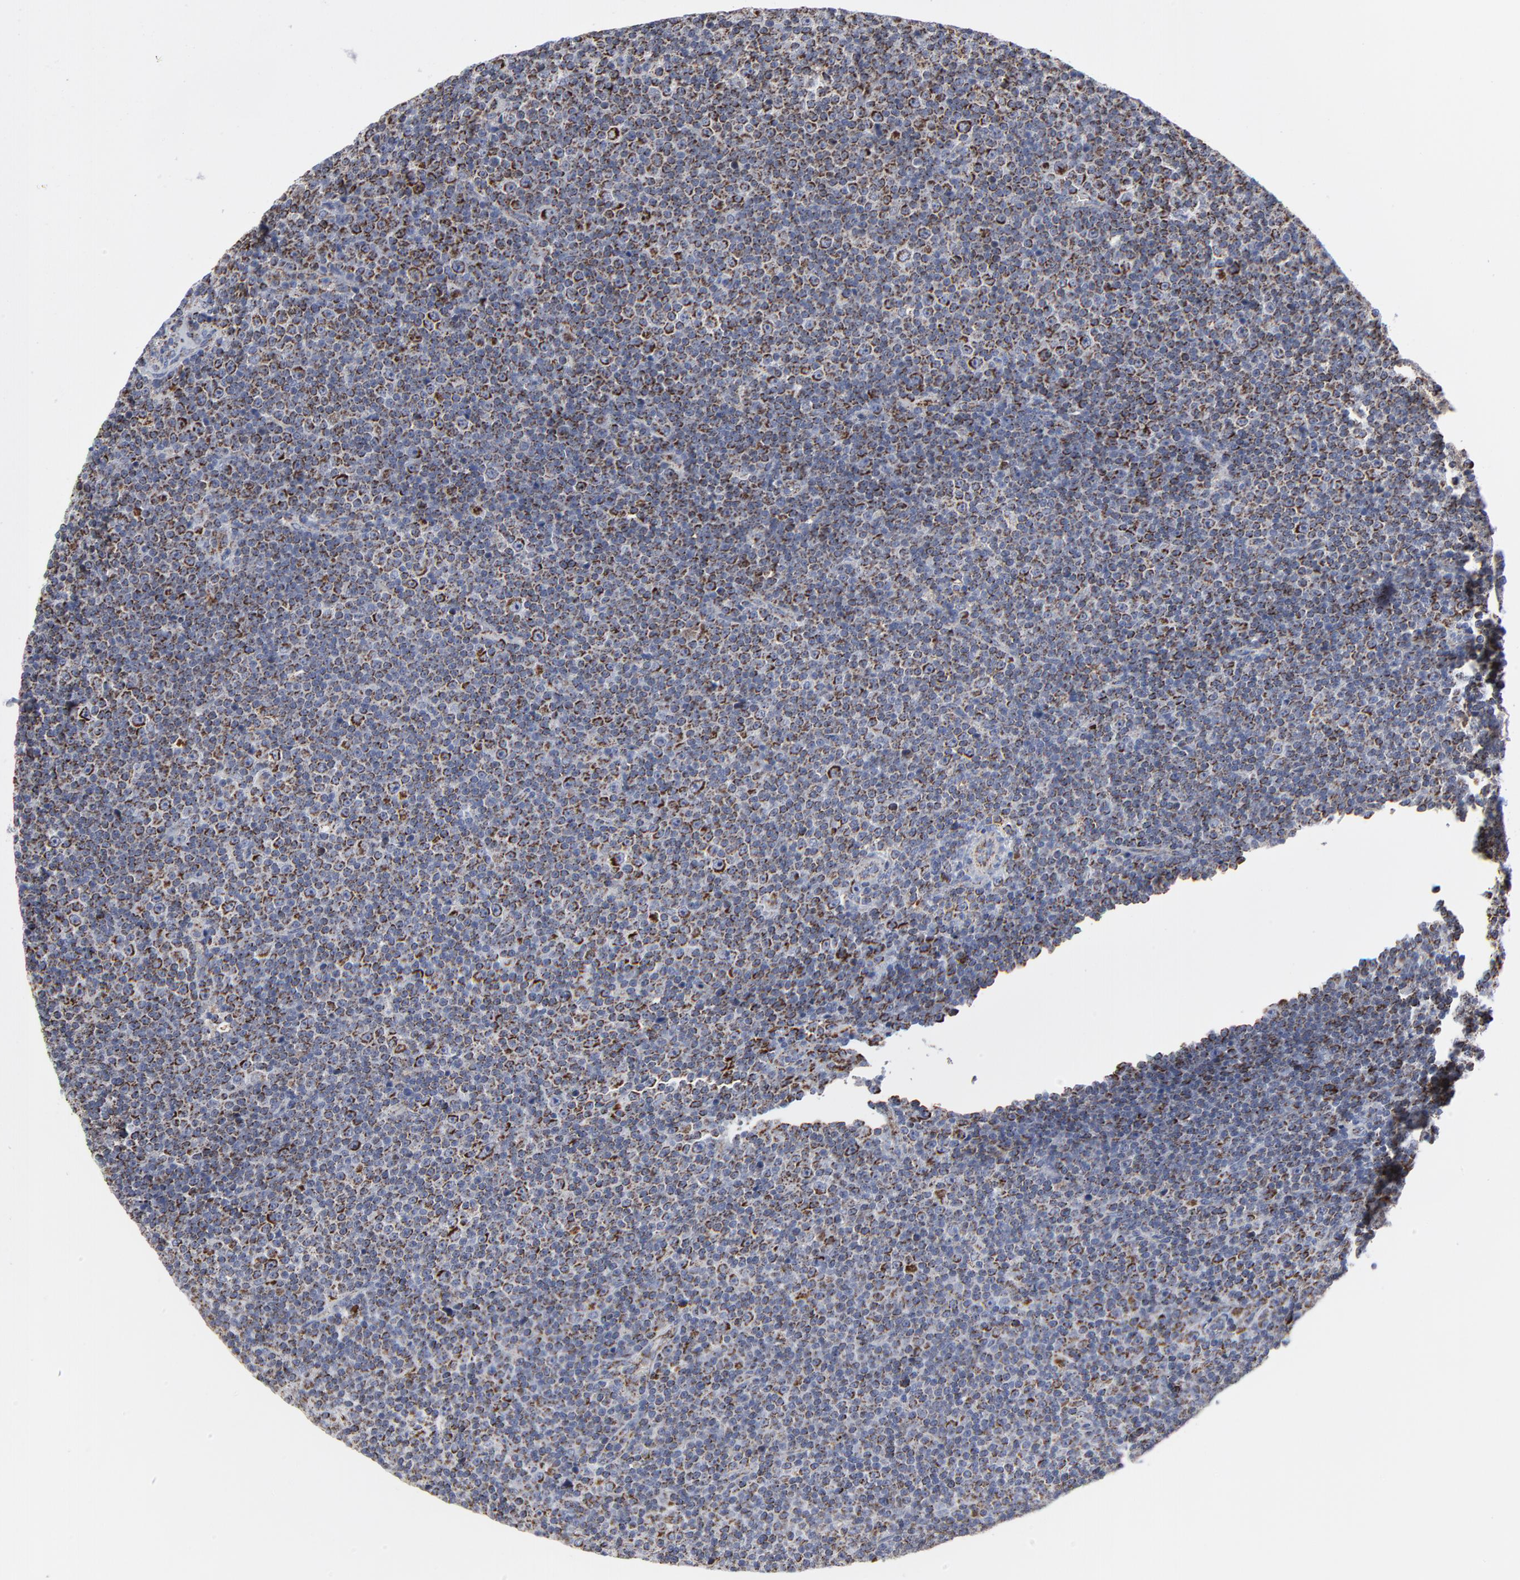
{"staining": {"intensity": "moderate", "quantity": "25%-75%", "location": "cytoplasmic/membranous"}, "tissue": "lymphoma", "cell_type": "Tumor cells", "image_type": "cancer", "snomed": [{"axis": "morphology", "description": "Malignant lymphoma, non-Hodgkin's type, Low grade"}, {"axis": "topography", "description": "Lymph node"}], "caption": "A high-resolution histopathology image shows IHC staining of malignant lymphoma, non-Hodgkin's type (low-grade), which shows moderate cytoplasmic/membranous positivity in about 25%-75% of tumor cells. The protein is shown in brown color, while the nuclei are stained blue.", "gene": "TXNRD2", "patient": {"sex": "female", "age": 67}}